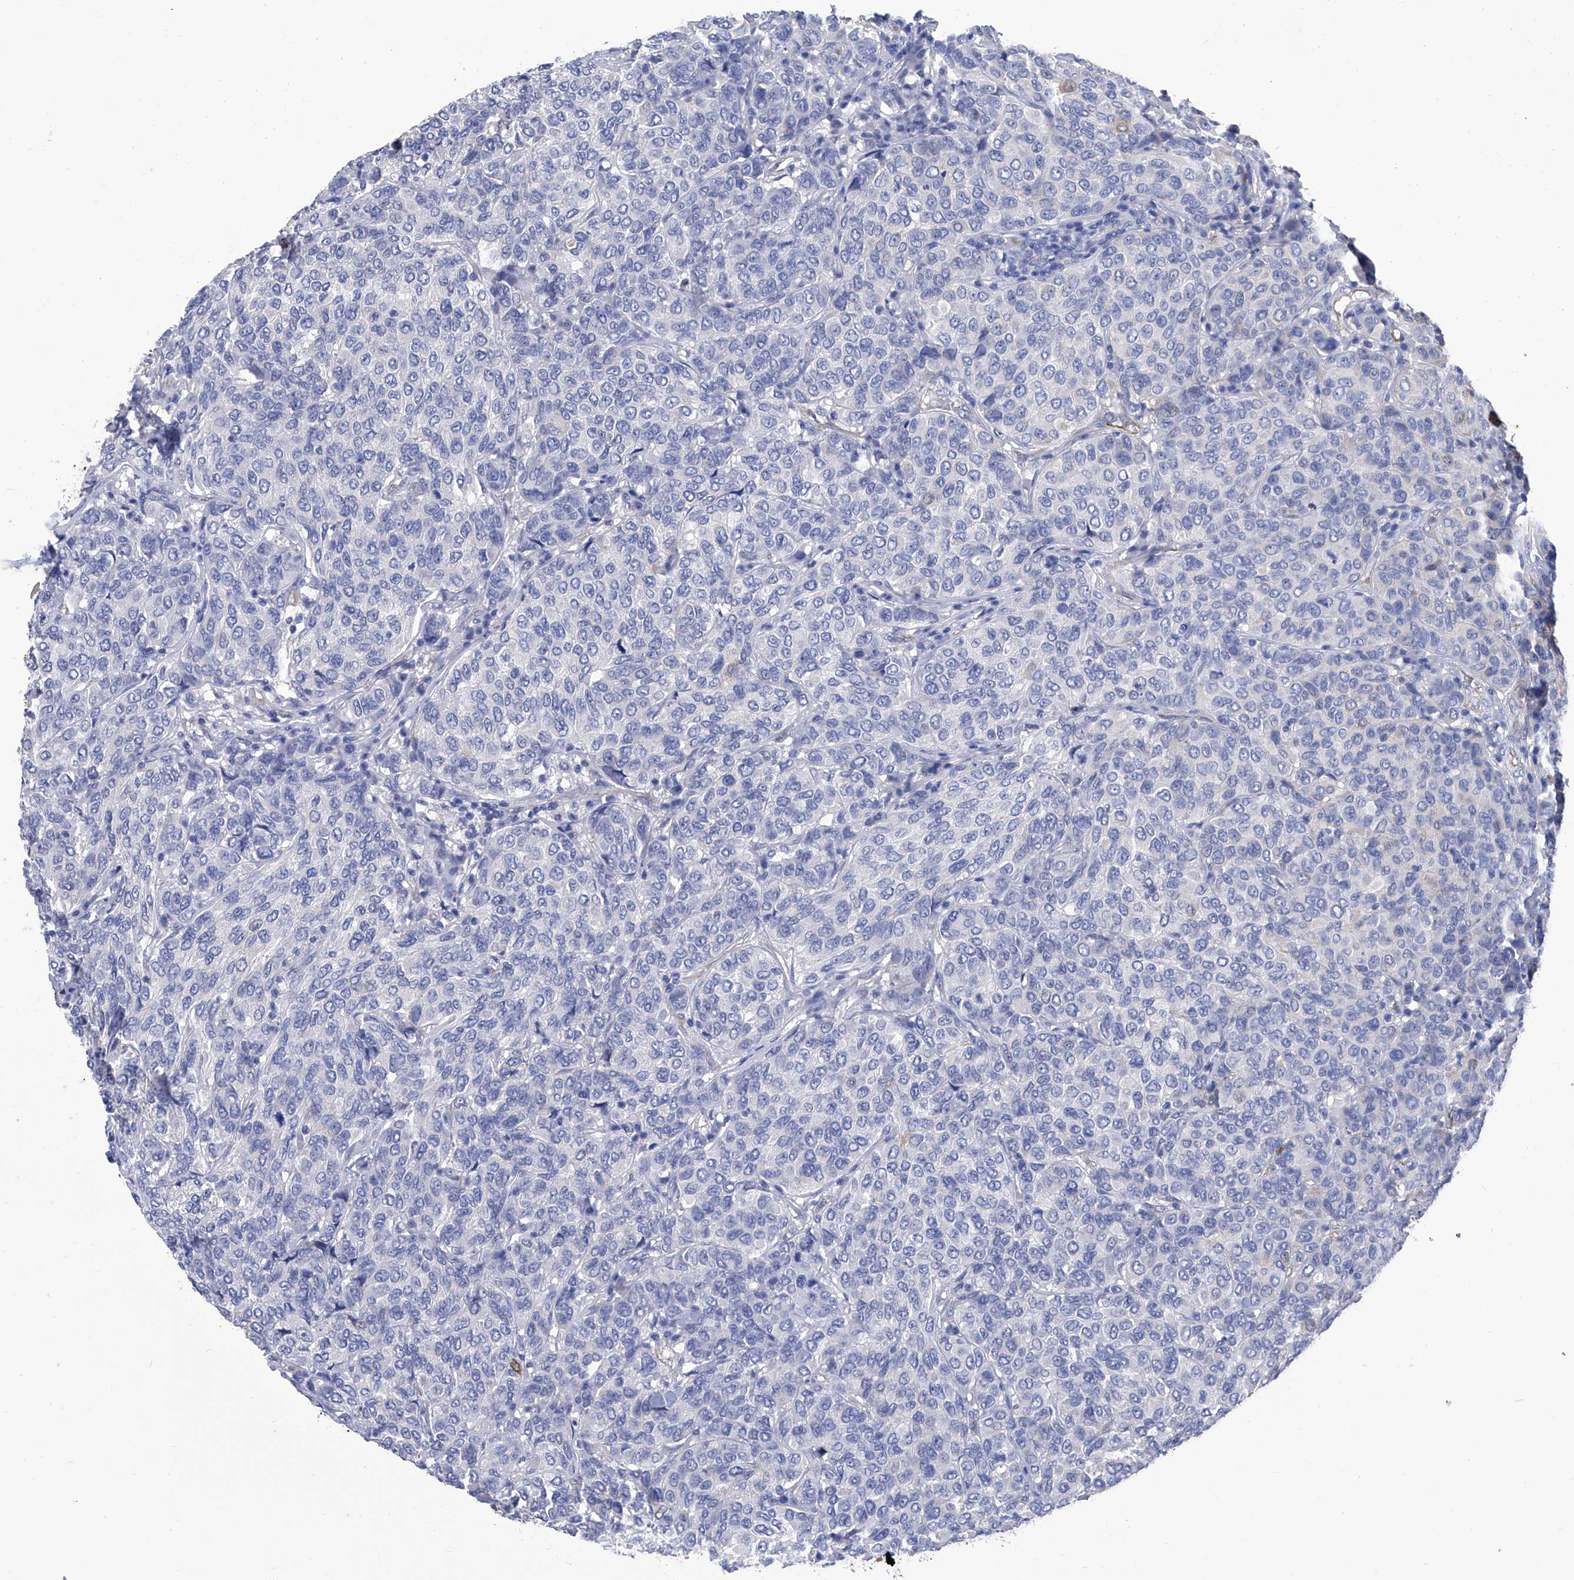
{"staining": {"intensity": "negative", "quantity": "none", "location": "none"}, "tissue": "breast cancer", "cell_type": "Tumor cells", "image_type": "cancer", "snomed": [{"axis": "morphology", "description": "Duct carcinoma"}, {"axis": "topography", "description": "Breast"}], "caption": "Immunohistochemical staining of human breast cancer (infiltrating ductal carcinoma) displays no significant expression in tumor cells.", "gene": "SMS", "patient": {"sex": "female", "age": 55}}